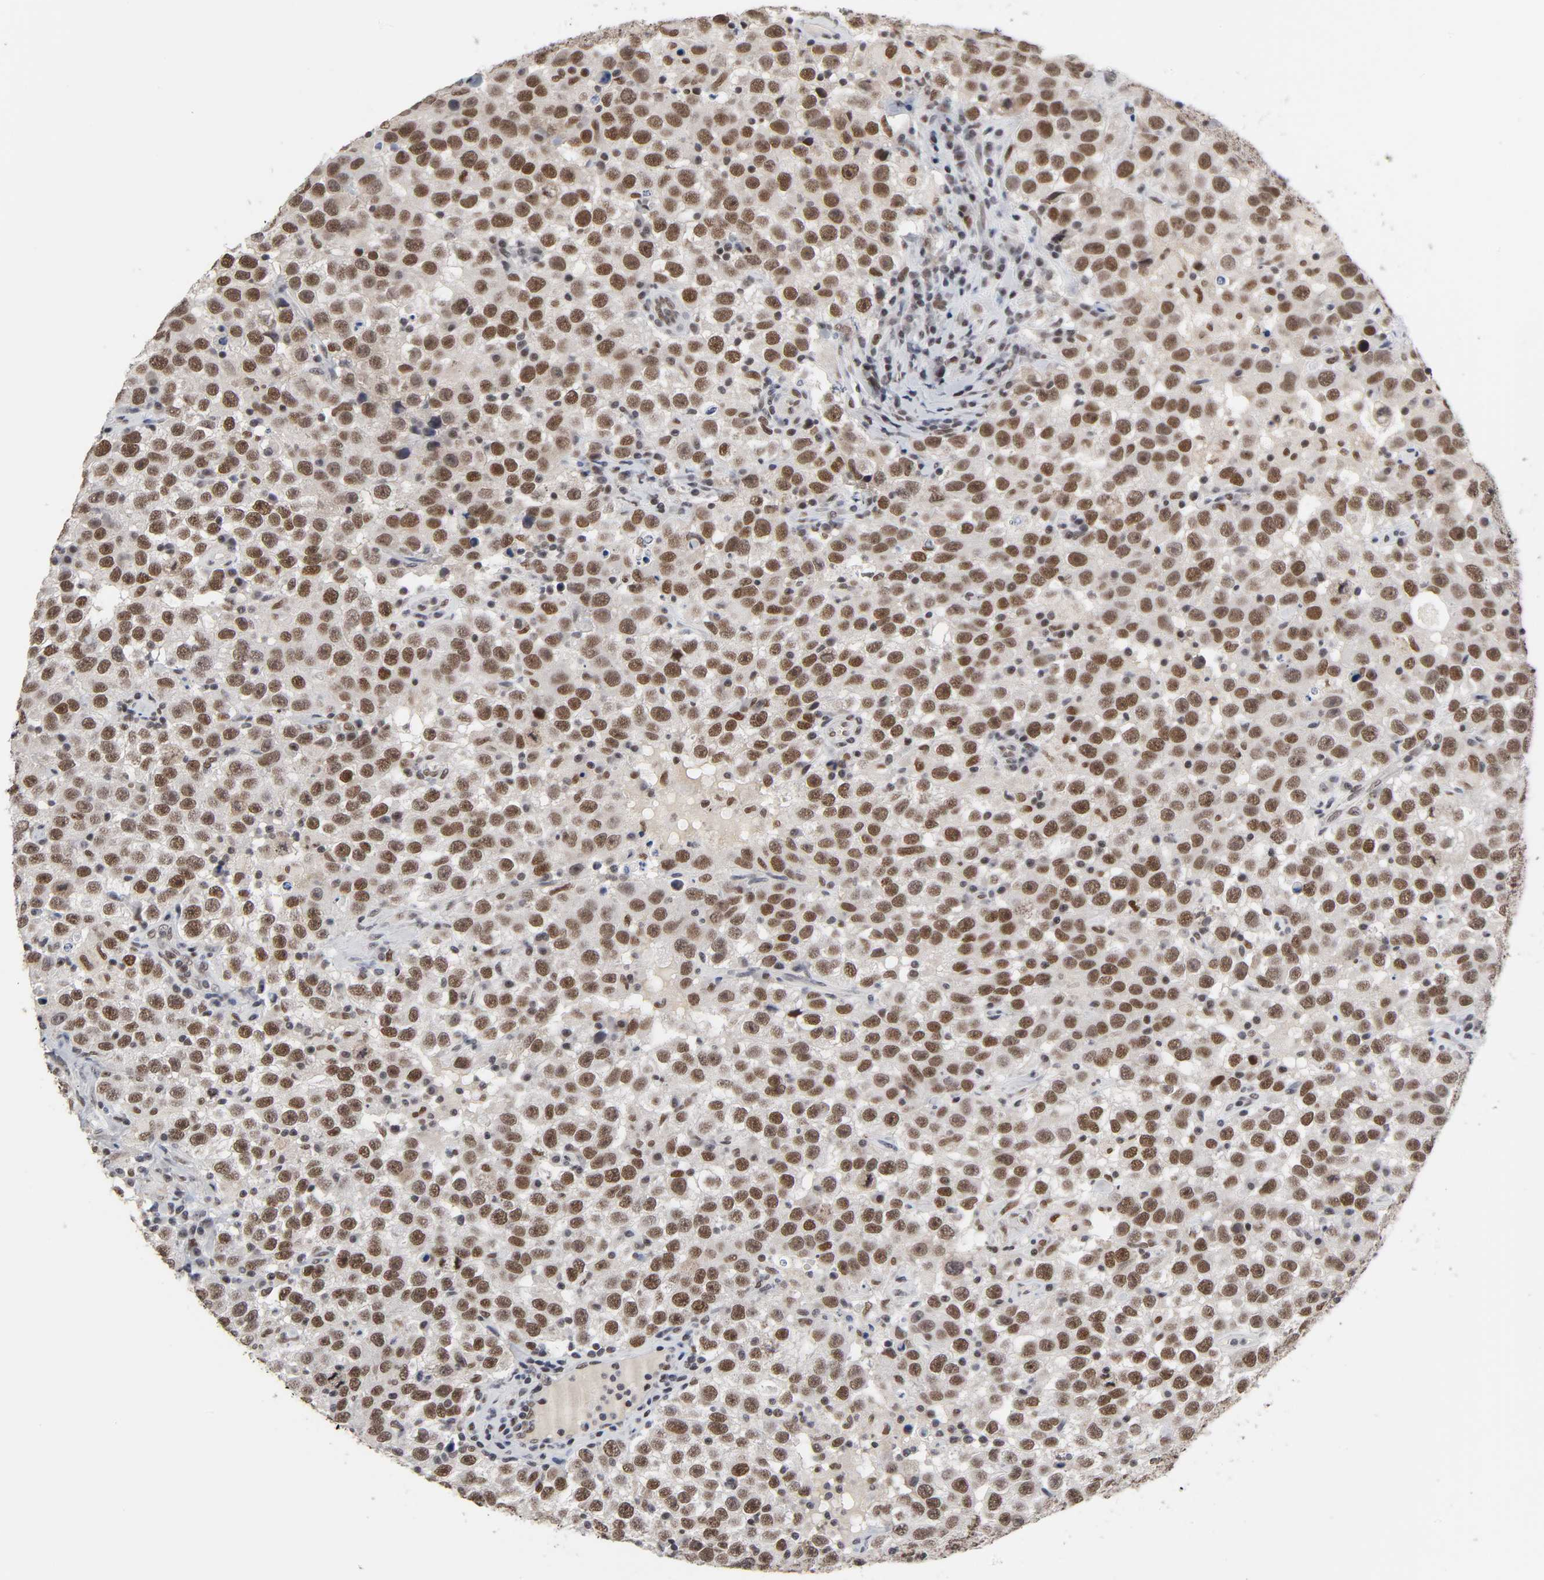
{"staining": {"intensity": "moderate", "quantity": ">75%", "location": "nuclear"}, "tissue": "testis cancer", "cell_type": "Tumor cells", "image_type": "cancer", "snomed": [{"axis": "morphology", "description": "Seminoma, NOS"}, {"axis": "topography", "description": "Testis"}], "caption": "Protein staining shows moderate nuclear positivity in approximately >75% of tumor cells in seminoma (testis). The protein of interest is shown in brown color, while the nuclei are stained blue.", "gene": "TRIM33", "patient": {"sex": "male", "age": 41}}